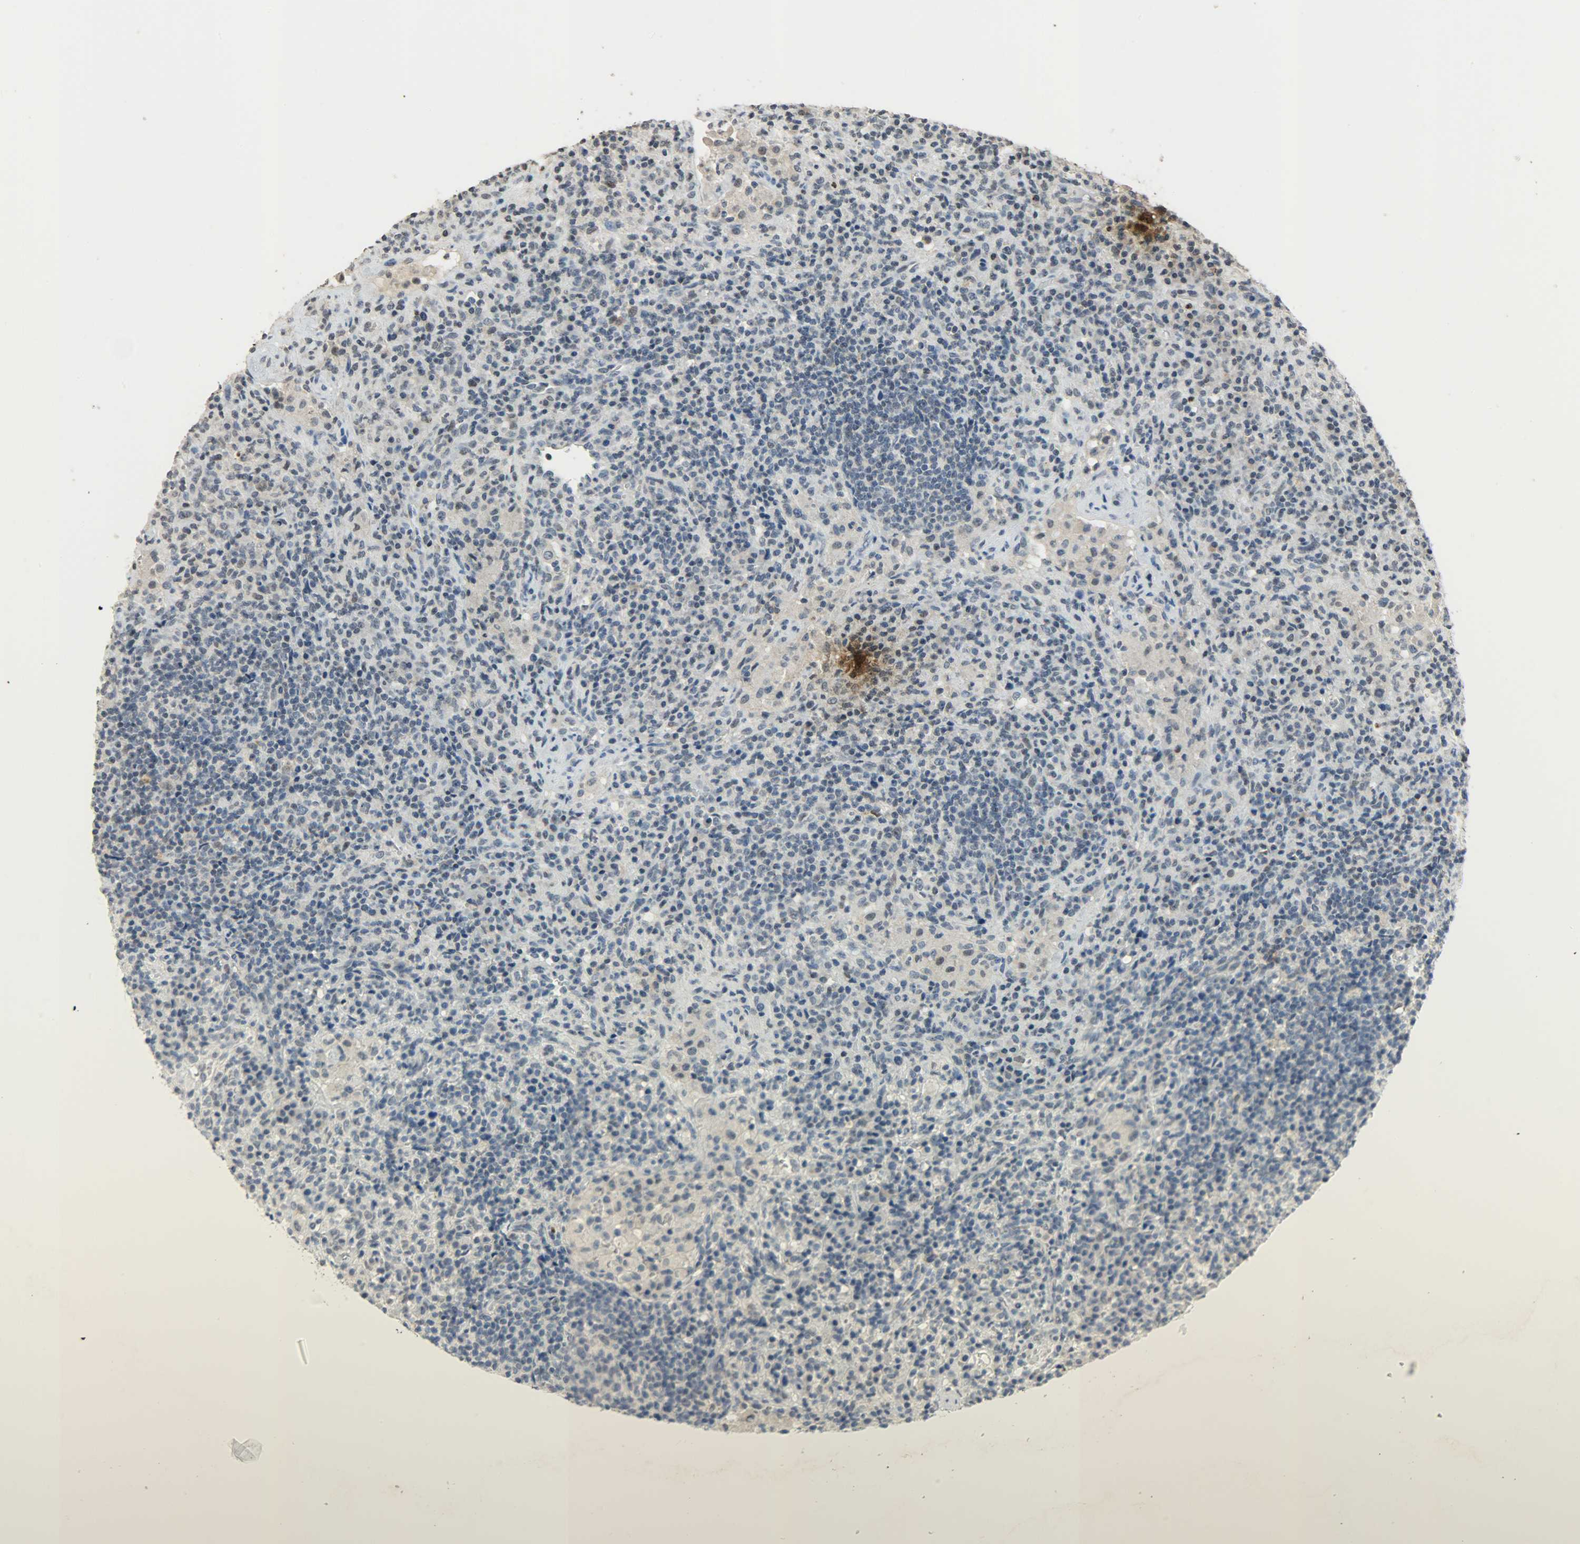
{"staining": {"intensity": "negative", "quantity": "none", "location": "none"}, "tissue": "lymphoma", "cell_type": "Tumor cells", "image_type": "cancer", "snomed": [{"axis": "morphology", "description": "Hodgkin's disease, NOS"}, {"axis": "topography", "description": "Lymph node"}], "caption": "Immunohistochemistry (IHC) image of human Hodgkin's disease stained for a protein (brown), which displays no staining in tumor cells.", "gene": "DNAJB6", "patient": {"sex": "male", "age": 65}}